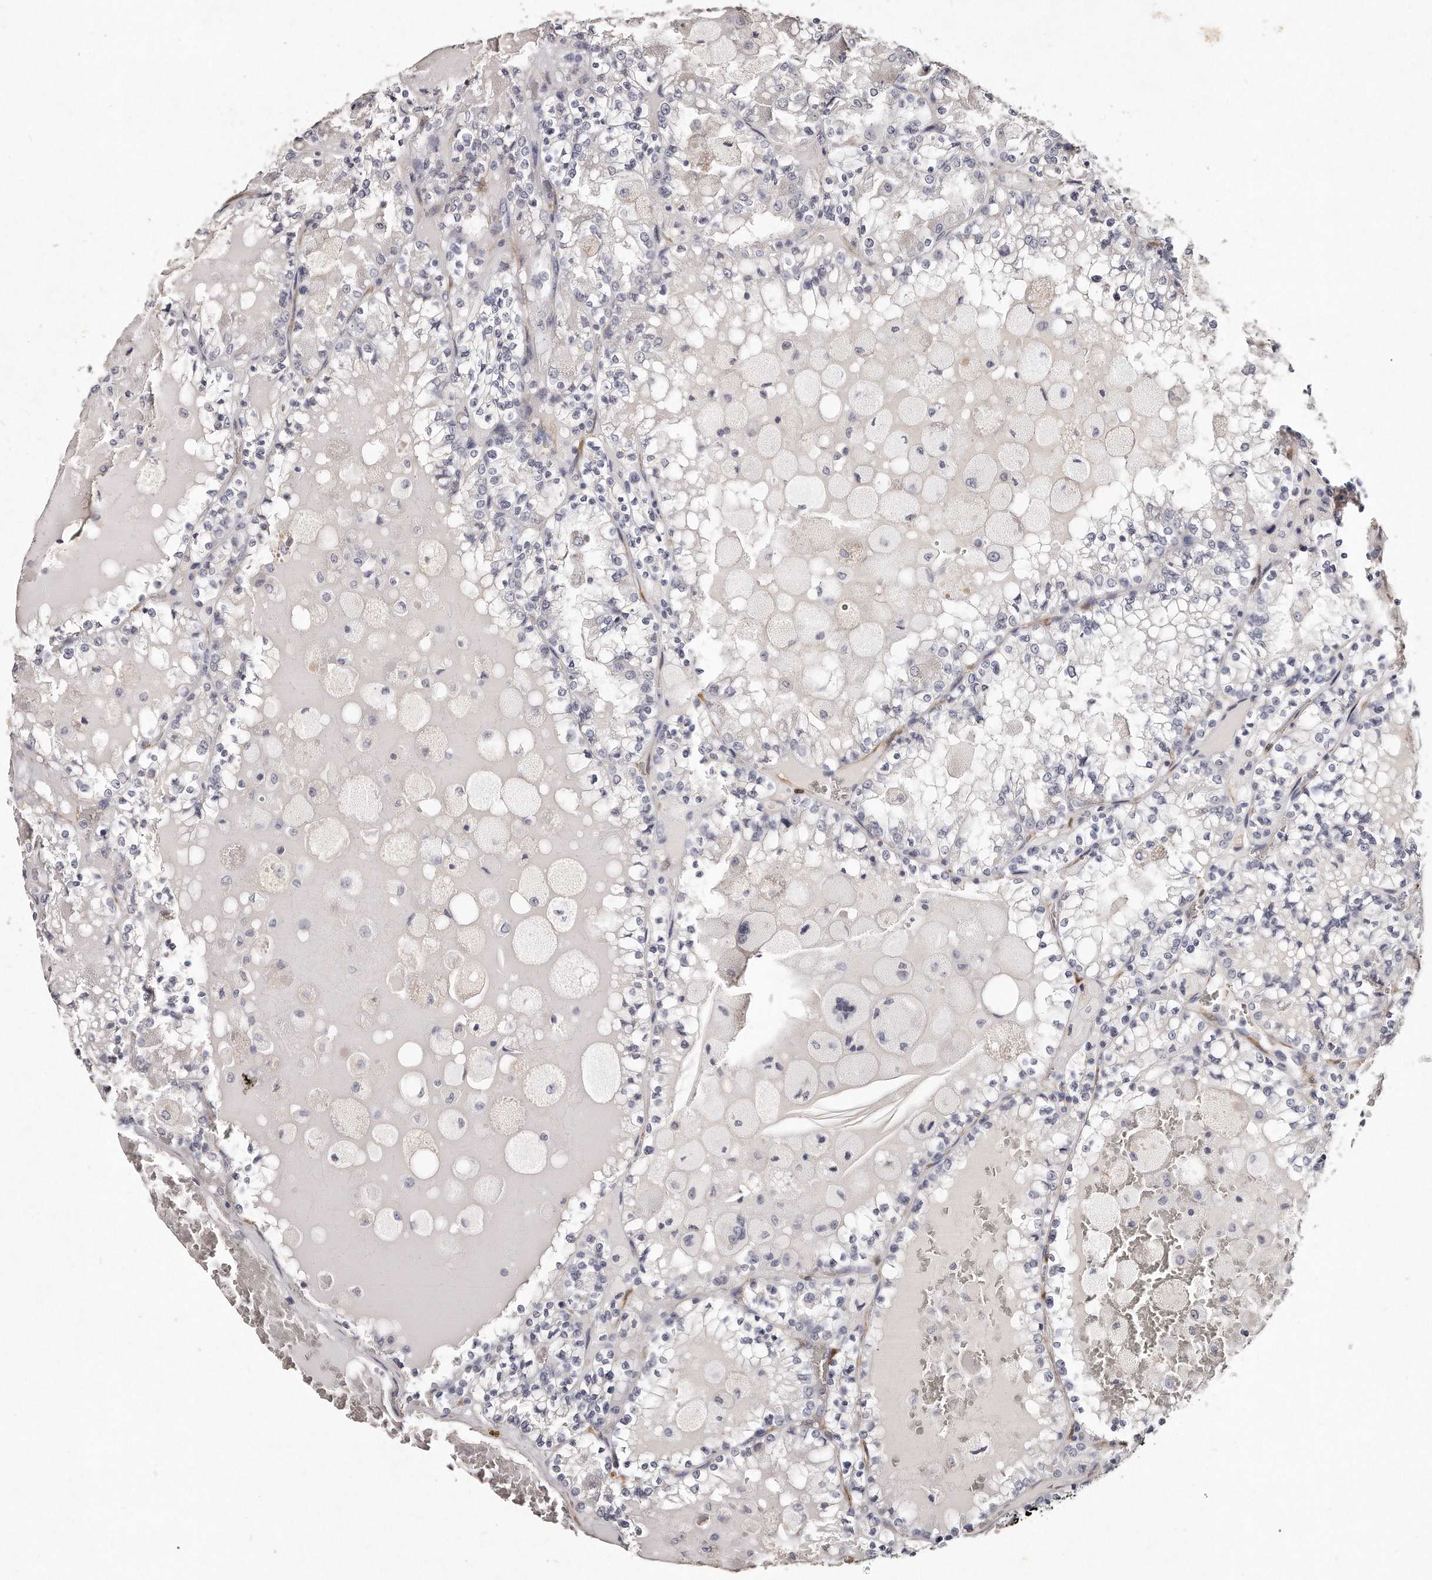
{"staining": {"intensity": "negative", "quantity": "none", "location": "none"}, "tissue": "renal cancer", "cell_type": "Tumor cells", "image_type": "cancer", "snomed": [{"axis": "morphology", "description": "Adenocarcinoma, NOS"}, {"axis": "topography", "description": "Kidney"}], "caption": "This is a photomicrograph of immunohistochemistry staining of renal cancer, which shows no positivity in tumor cells.", "gene": "LMOD1", "patient": {"sex": "female", "age": 56}}